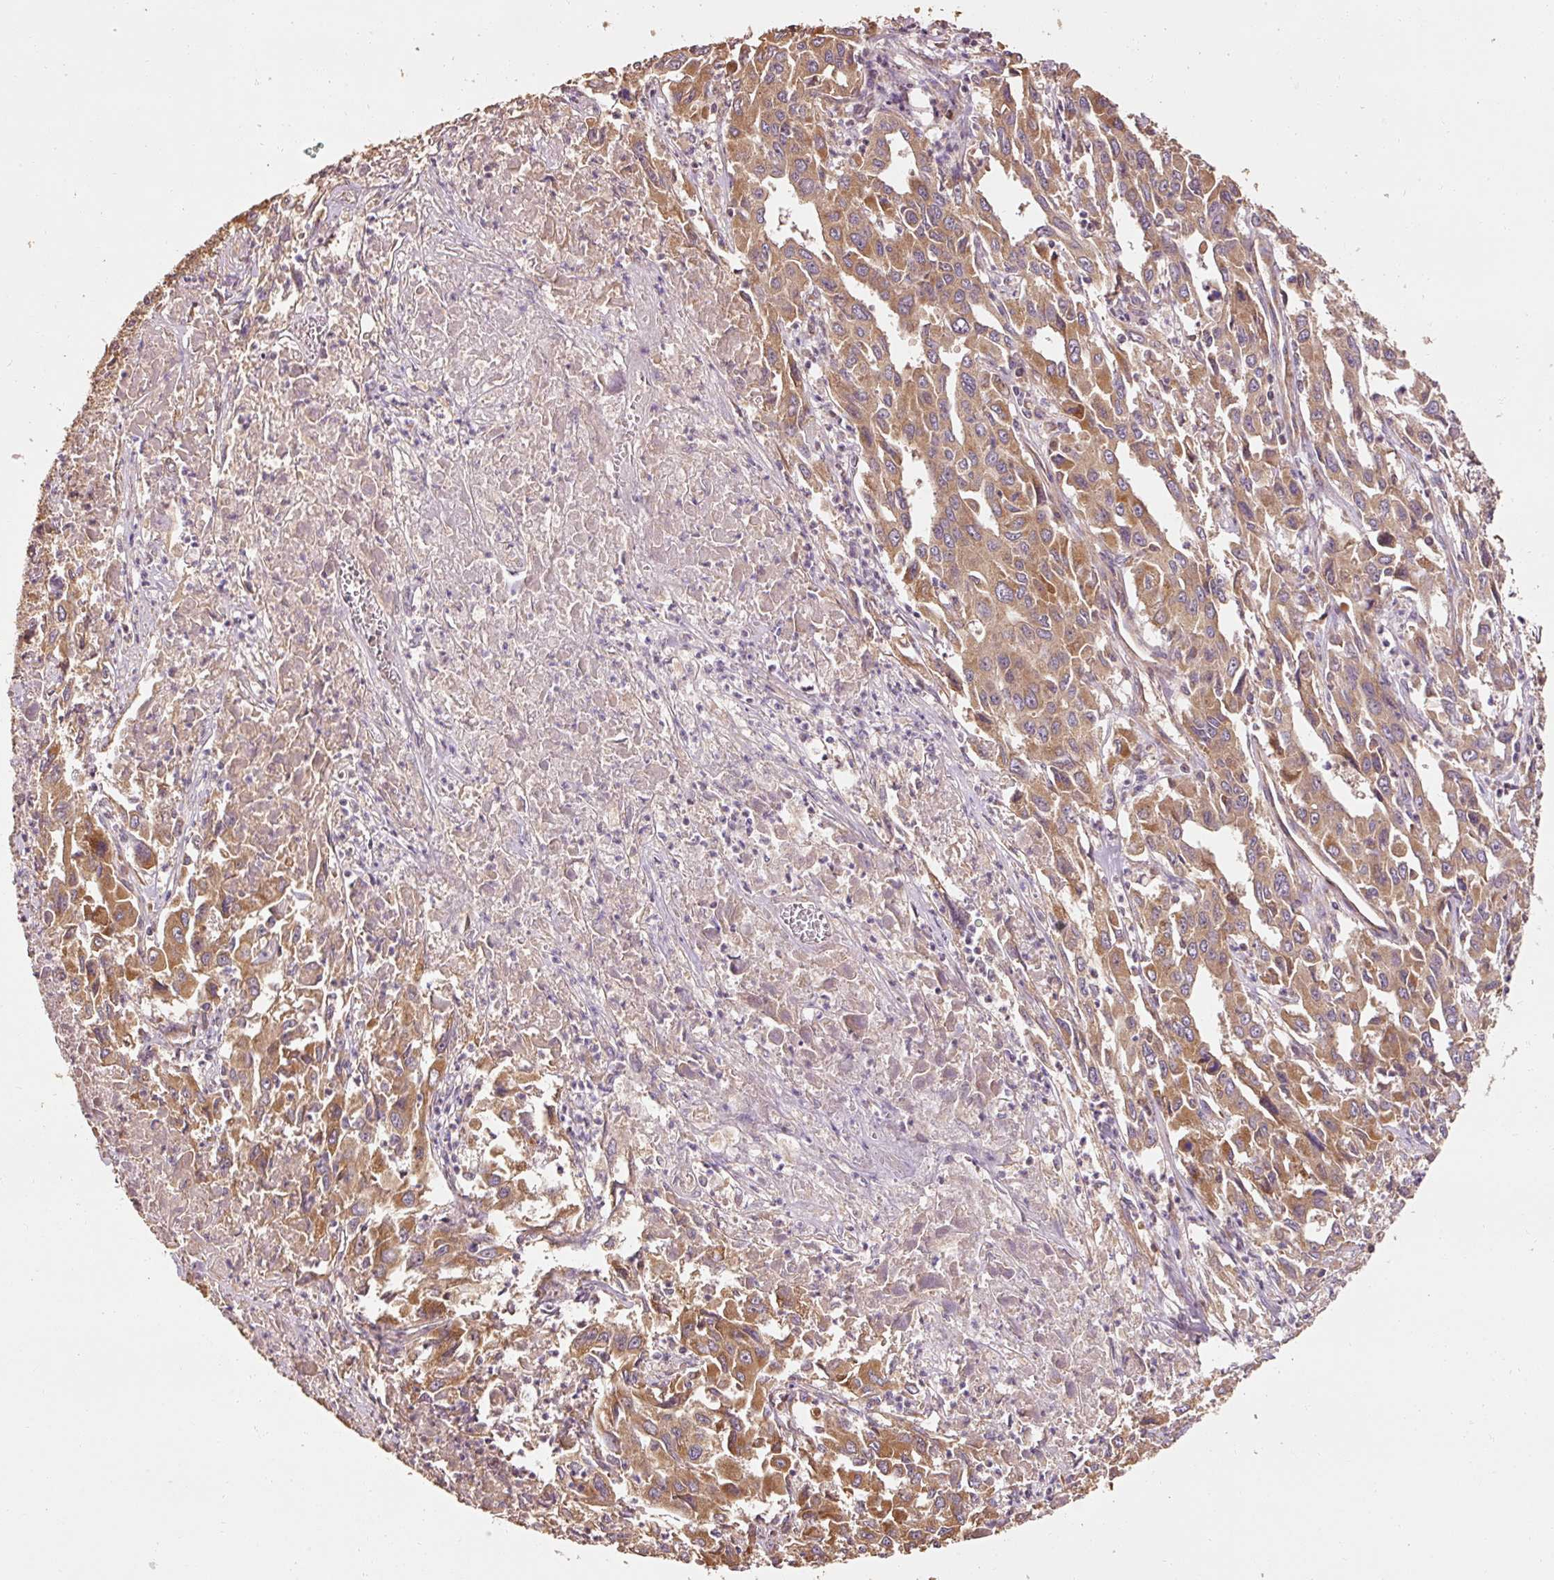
{"staining": {"intensity": "moderate", "quantity": ">75%", "location": "cytoplasmic/membranous"}, "tissue": "liver cancer", "cell_type": "Tumor cells", "image_type": "cancer", "snomed": [{"axis": "morphology", "description": "Carcinoma, Hepatocellular, NOS"}, {"axis": "topography", "description": "Liver"}], "caption": "IHC histopathology image of neoplastic tissue: hepatocellular carcinoma (liver) stained using immunohistochemistry reveals medium levels of moderate protein expression localized specifically in the cytoplasmic/membranous of tumor cells, appearing as a cytoplasmic/membranous brown color.", "gene": "EFHC1", "patient": {"sex": "male", "age": 63}}